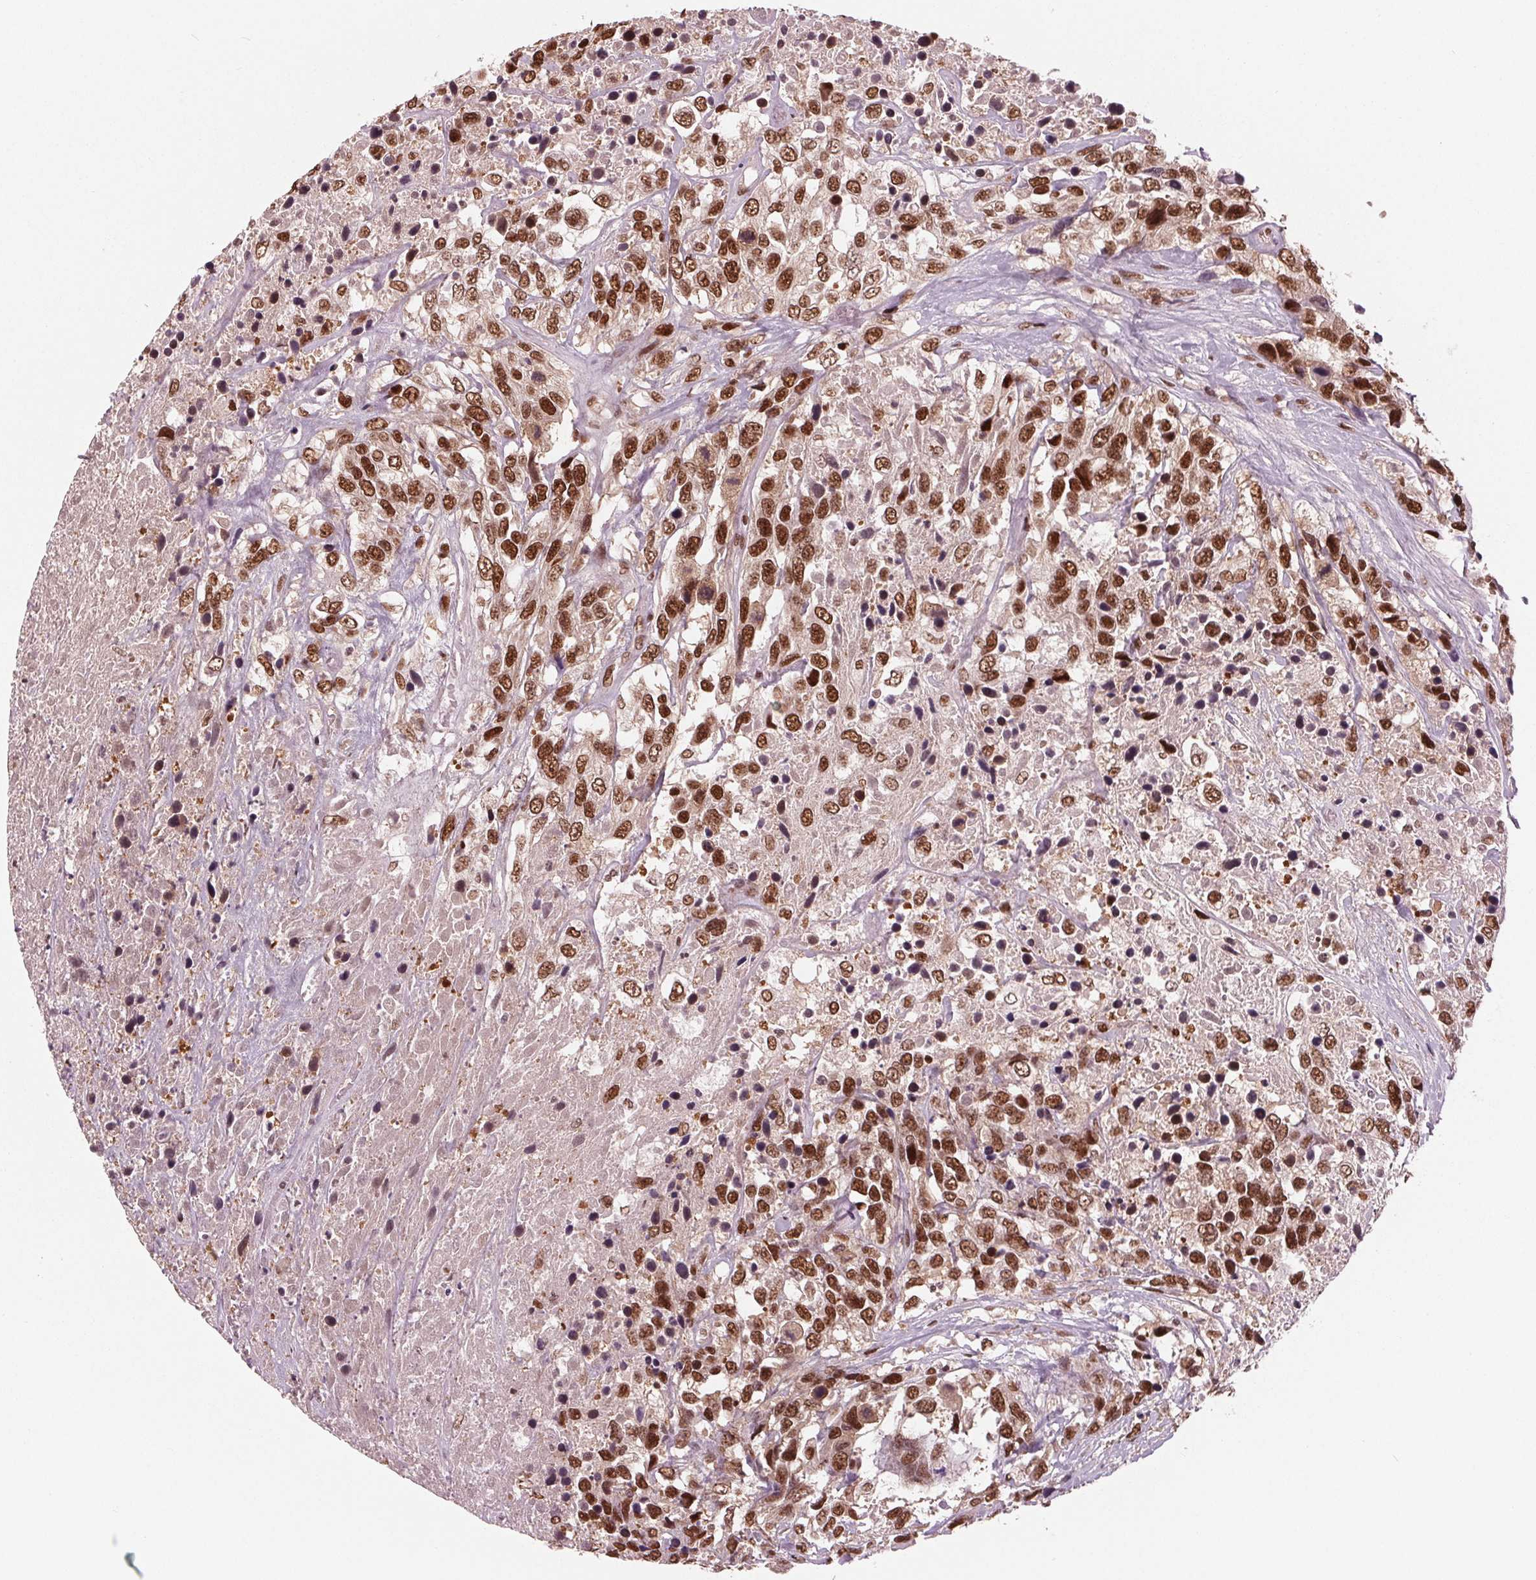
{"staining": {"intensity": "strong", "quantity": ">75%", "location": "nuclear"}, "tissue": "urothelial cancer", "cell_type": "Tumor cells", "image_type": "cancer", "snomed": [{"axis": "morphology", "description": "Urothelial carcinoma, High grade"}, {"axis": "topography", "description": "Urinary bladder"}], "caption": "Protein expression by IHC demonstrates strong nuclear expression in about >75% of tumor cells in urothelial carcinoma (high-grade). The staining was performed using DAB (3,3'-diaminobenzidine) to visualize the protein expression in brown, while the nuclei were stained in blue with hematoxylin (Magnification: 20x).", "gene": "LSM2", "patient": {"sex": "female", "age": 70}}